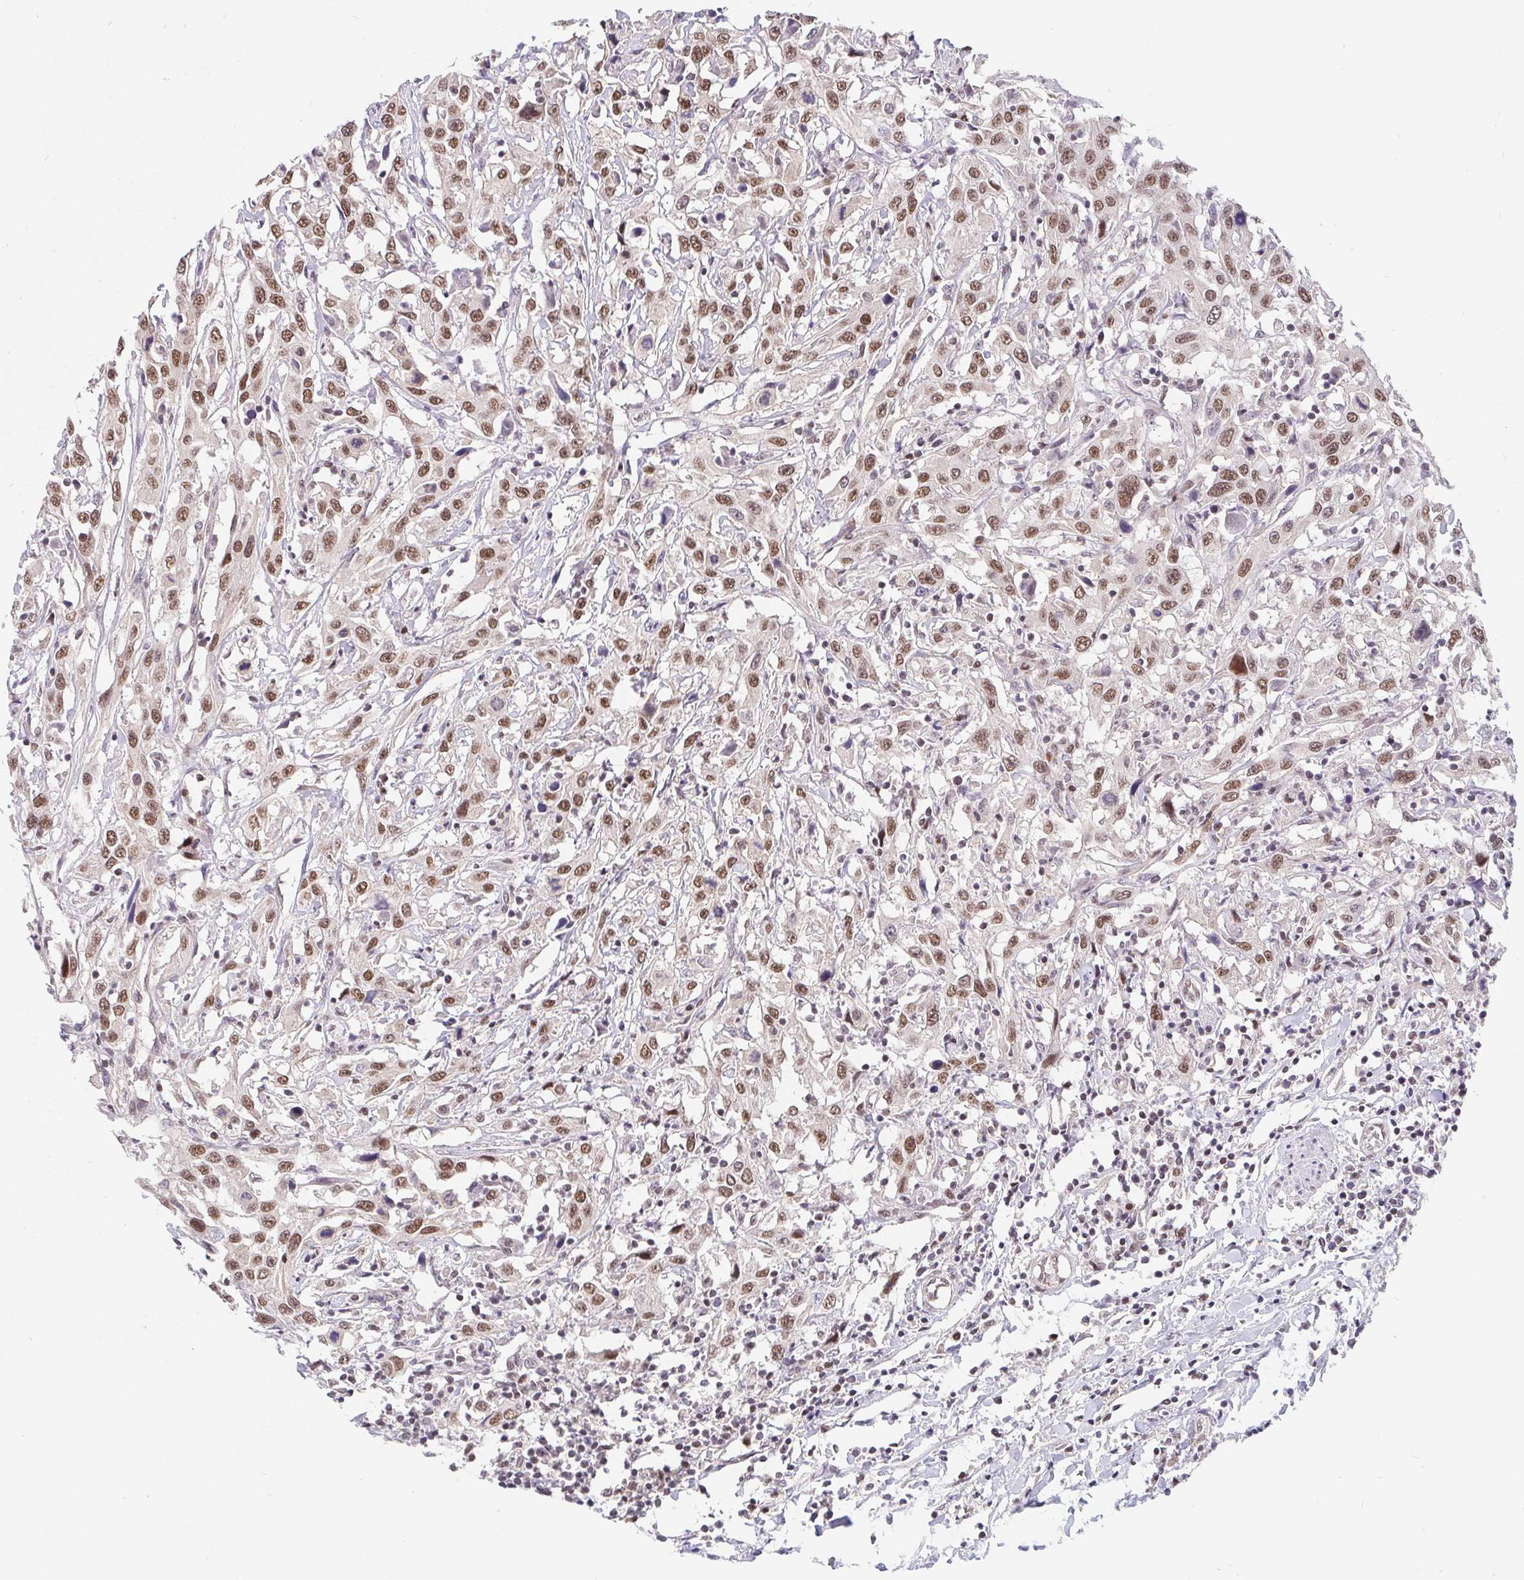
{"staining": {"intensity": "moderate", "quantity": ">75%", "location": "nuclear"}, "tissue": "urothelial cancer", "cell_type": "Tumor cells", "image_type": "cancer", "snomed": [{"axis": "morphology", "description": "Urothelial carcinoma, High grade"}, {"axis": "topography", "description": "Urinary bladder"}], "caption": "Brown immunohistochemical staining in human urothelial carcinoma (high-grade) reveals moderate nuclear expression in approximately >75% of tumor cells. (Stains: DAB in brown, nuclei in blue, Microscopy: brightfield microscopy at high magnification).", "gene": "POU2F1", "patient": {"sex": "male", "age": 61}}